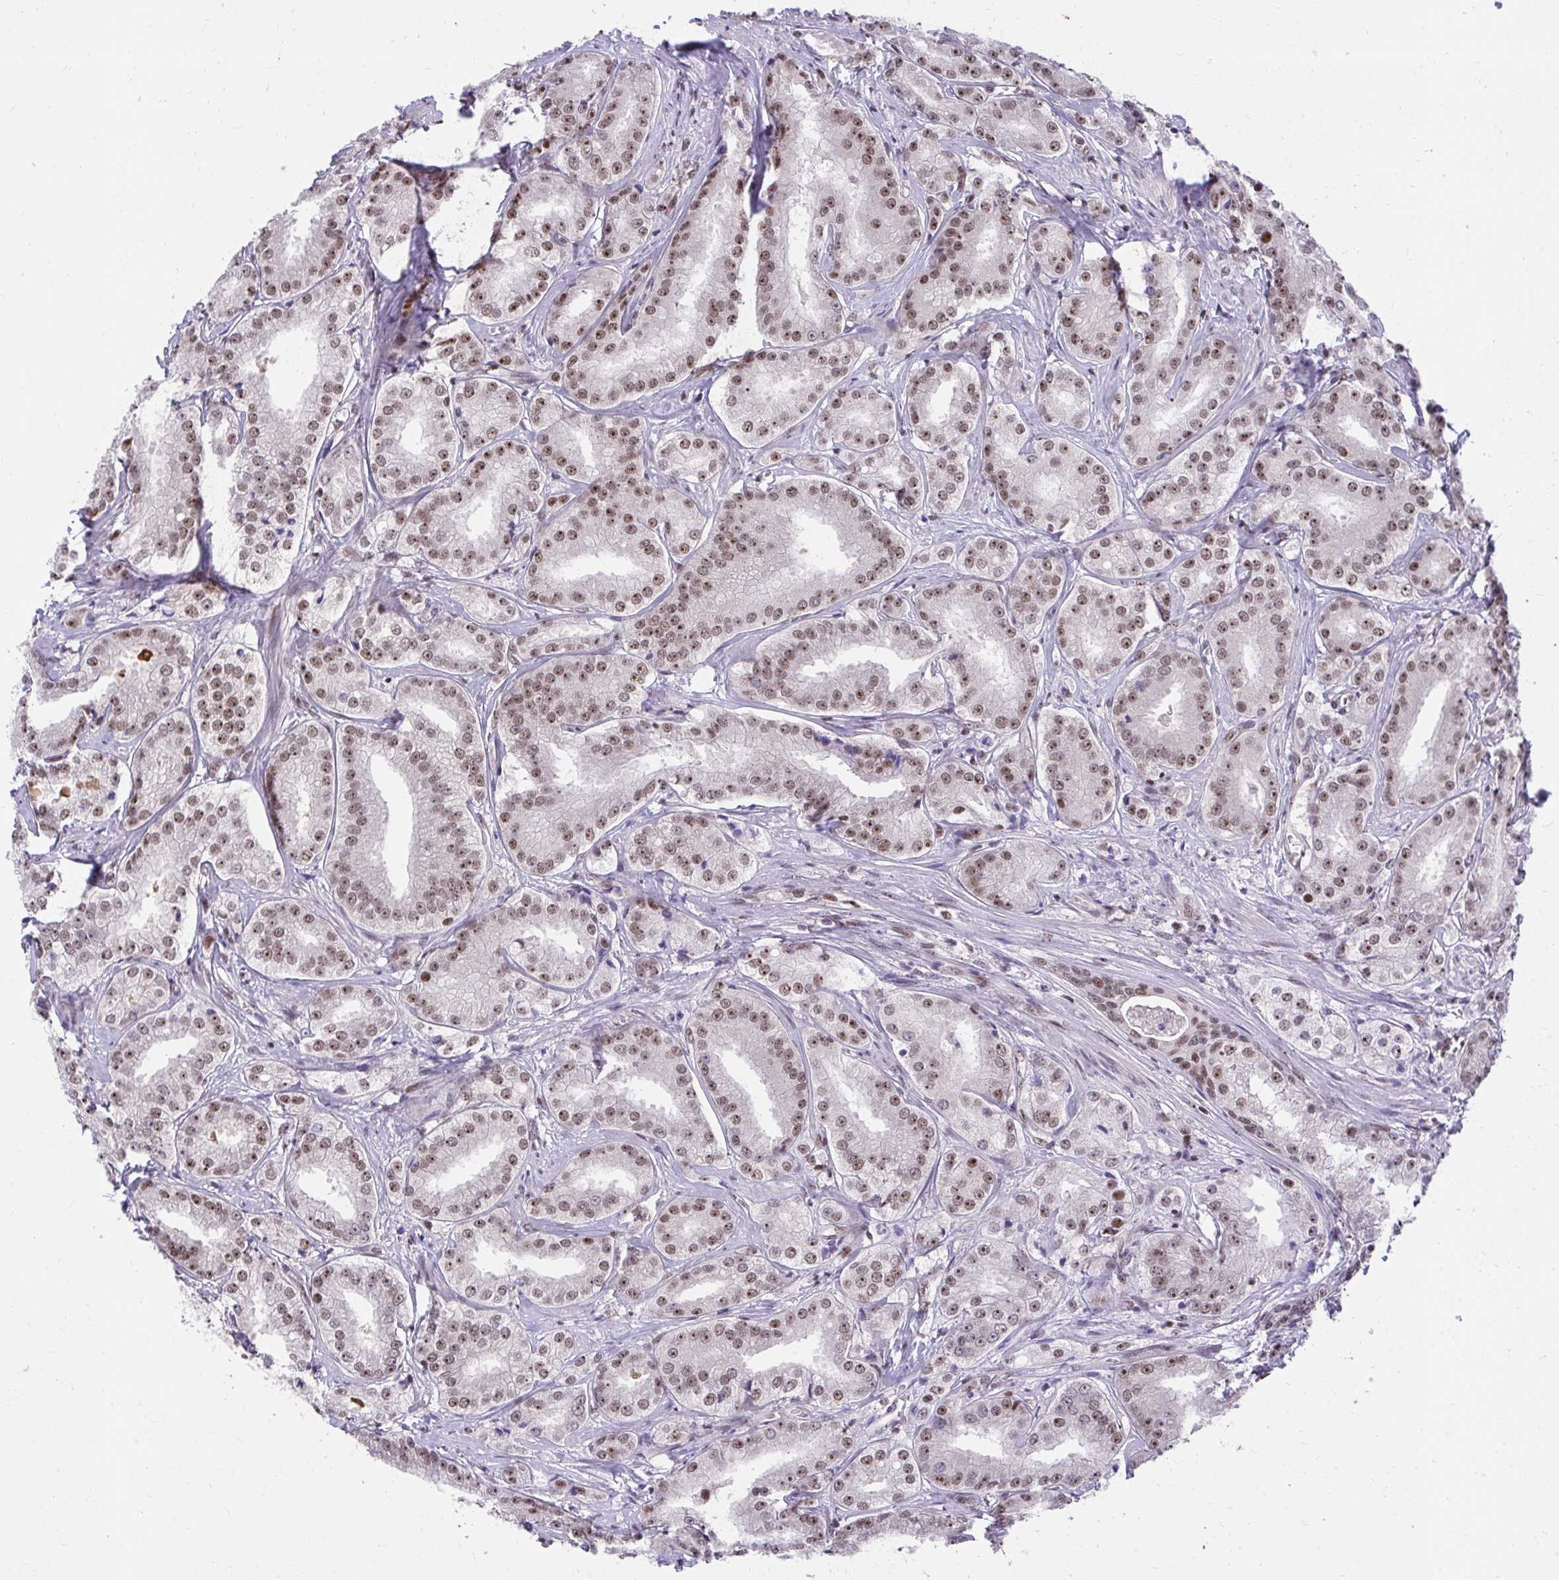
{"staining": {"intensity": "moderate", "quantity": ">75%", "location": "nuclear"}, "tissue": "prostate cancer", "cell_type": "Tumor cells", "image_type": "cancer", "snomed": [{"axis": "morphology", "description": "Adenocarcinoma, High grade"}, {"axis": "topography", "description": "Prostate"}], "caption": "Immunohistochemical staining of prostate cancer demonstrates medium levels of moderate nuclear protein expression in approximately >75% of tumor cells.", "gene": "HOXA4", "patient": {"sex": "male", "age": 64}}